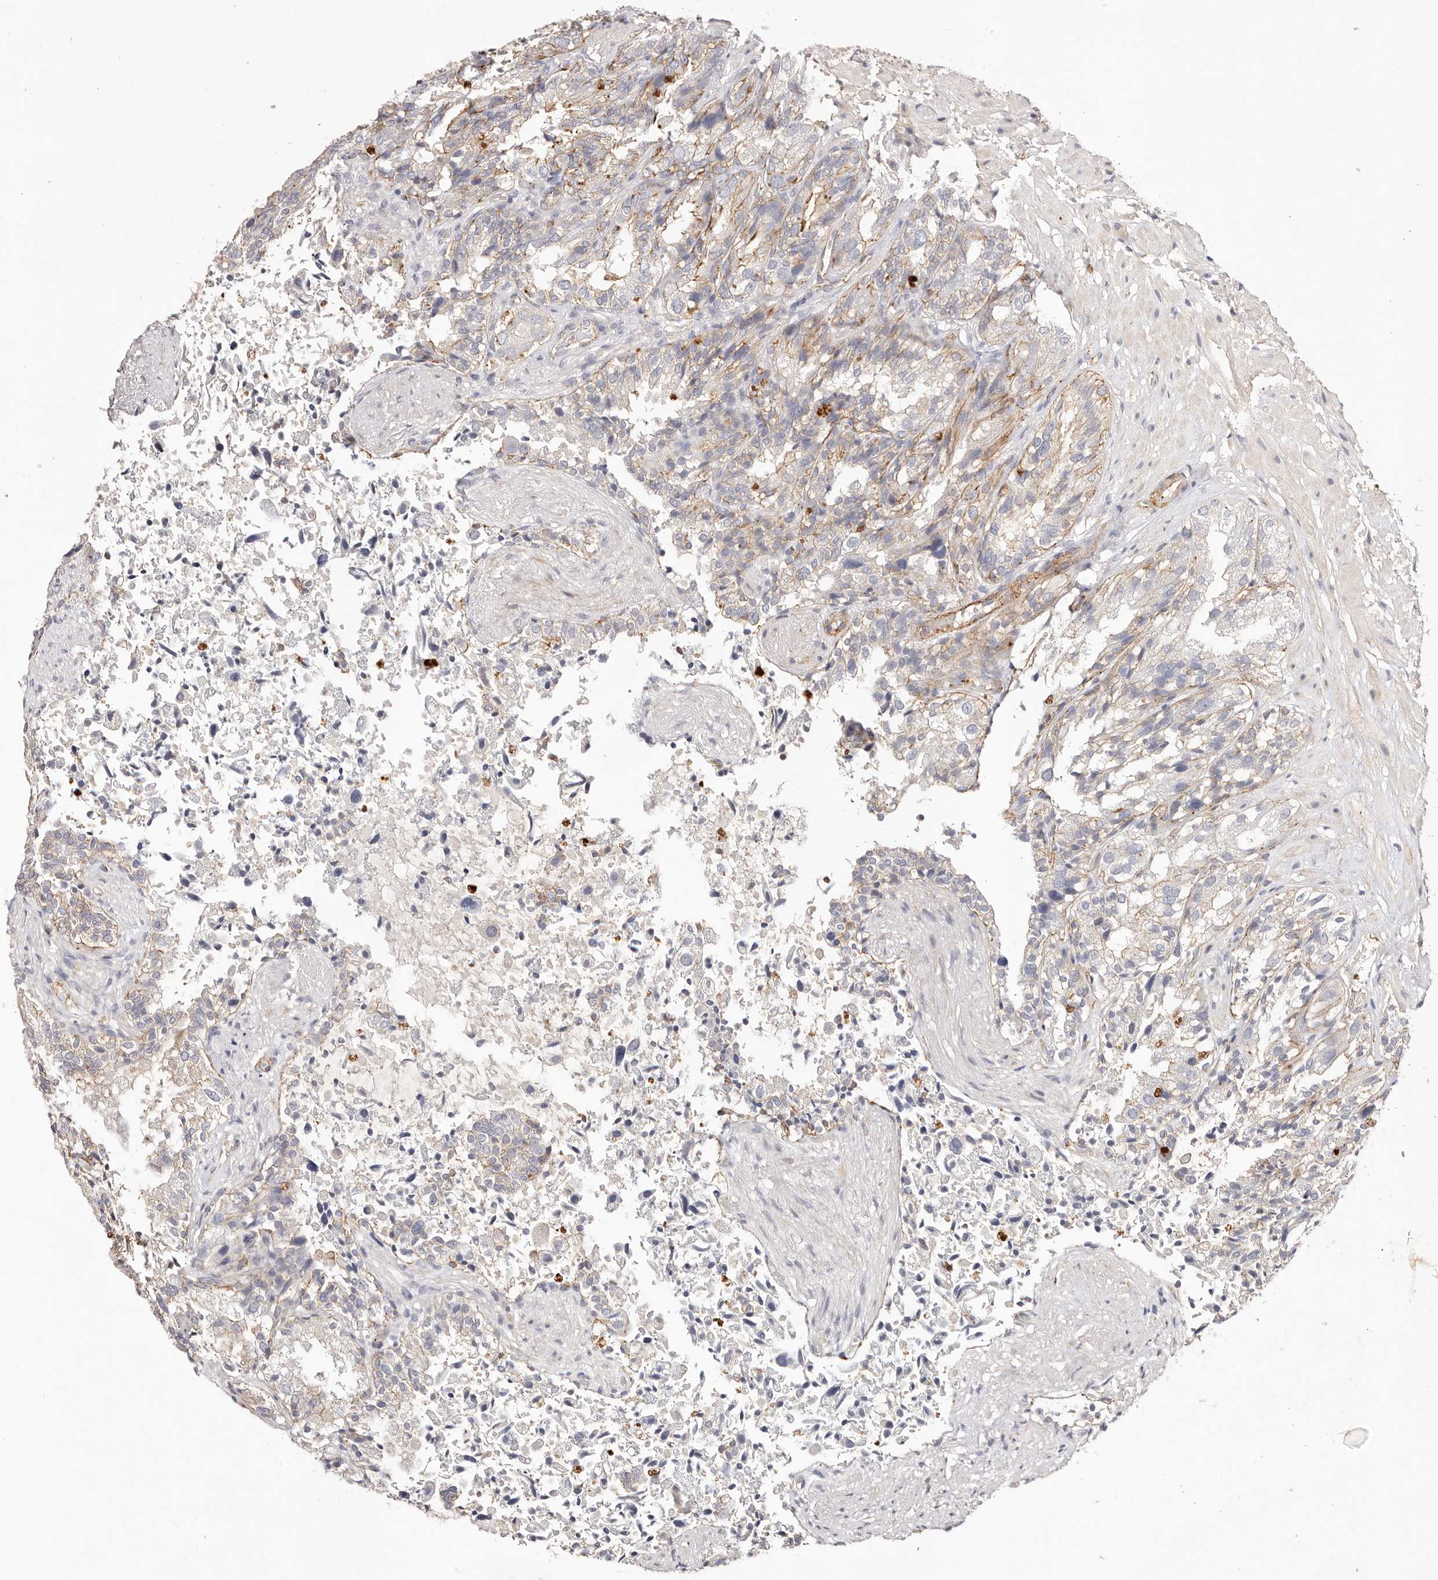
{"staining": {"intensity": "moderate", "quantity": "<25%", "location": "cytoplasmic/membranous"}, "tissue": "seminal vesicle", "cell_type": "Glandular cells", "image_type": "normal", "snomed": [{"axis": "morphology", "description": "Normal tissue, NOS"}, {"axis": "topography", "description": "Seminal veicle"}, {"axis": "topography", "description": "Peripheral nerve tissue"}], "caption": "Immunohistochemistry (IHC) photomicrograph of unremarkable human seminal vesicle stained for a protein (brown), which exhibits low levels of moderate cytoplasmic/membranous positivity in about <25% of glandular cells.", "gene": "SLC35B2", "patient": {"sex": "male", "age": 63}}